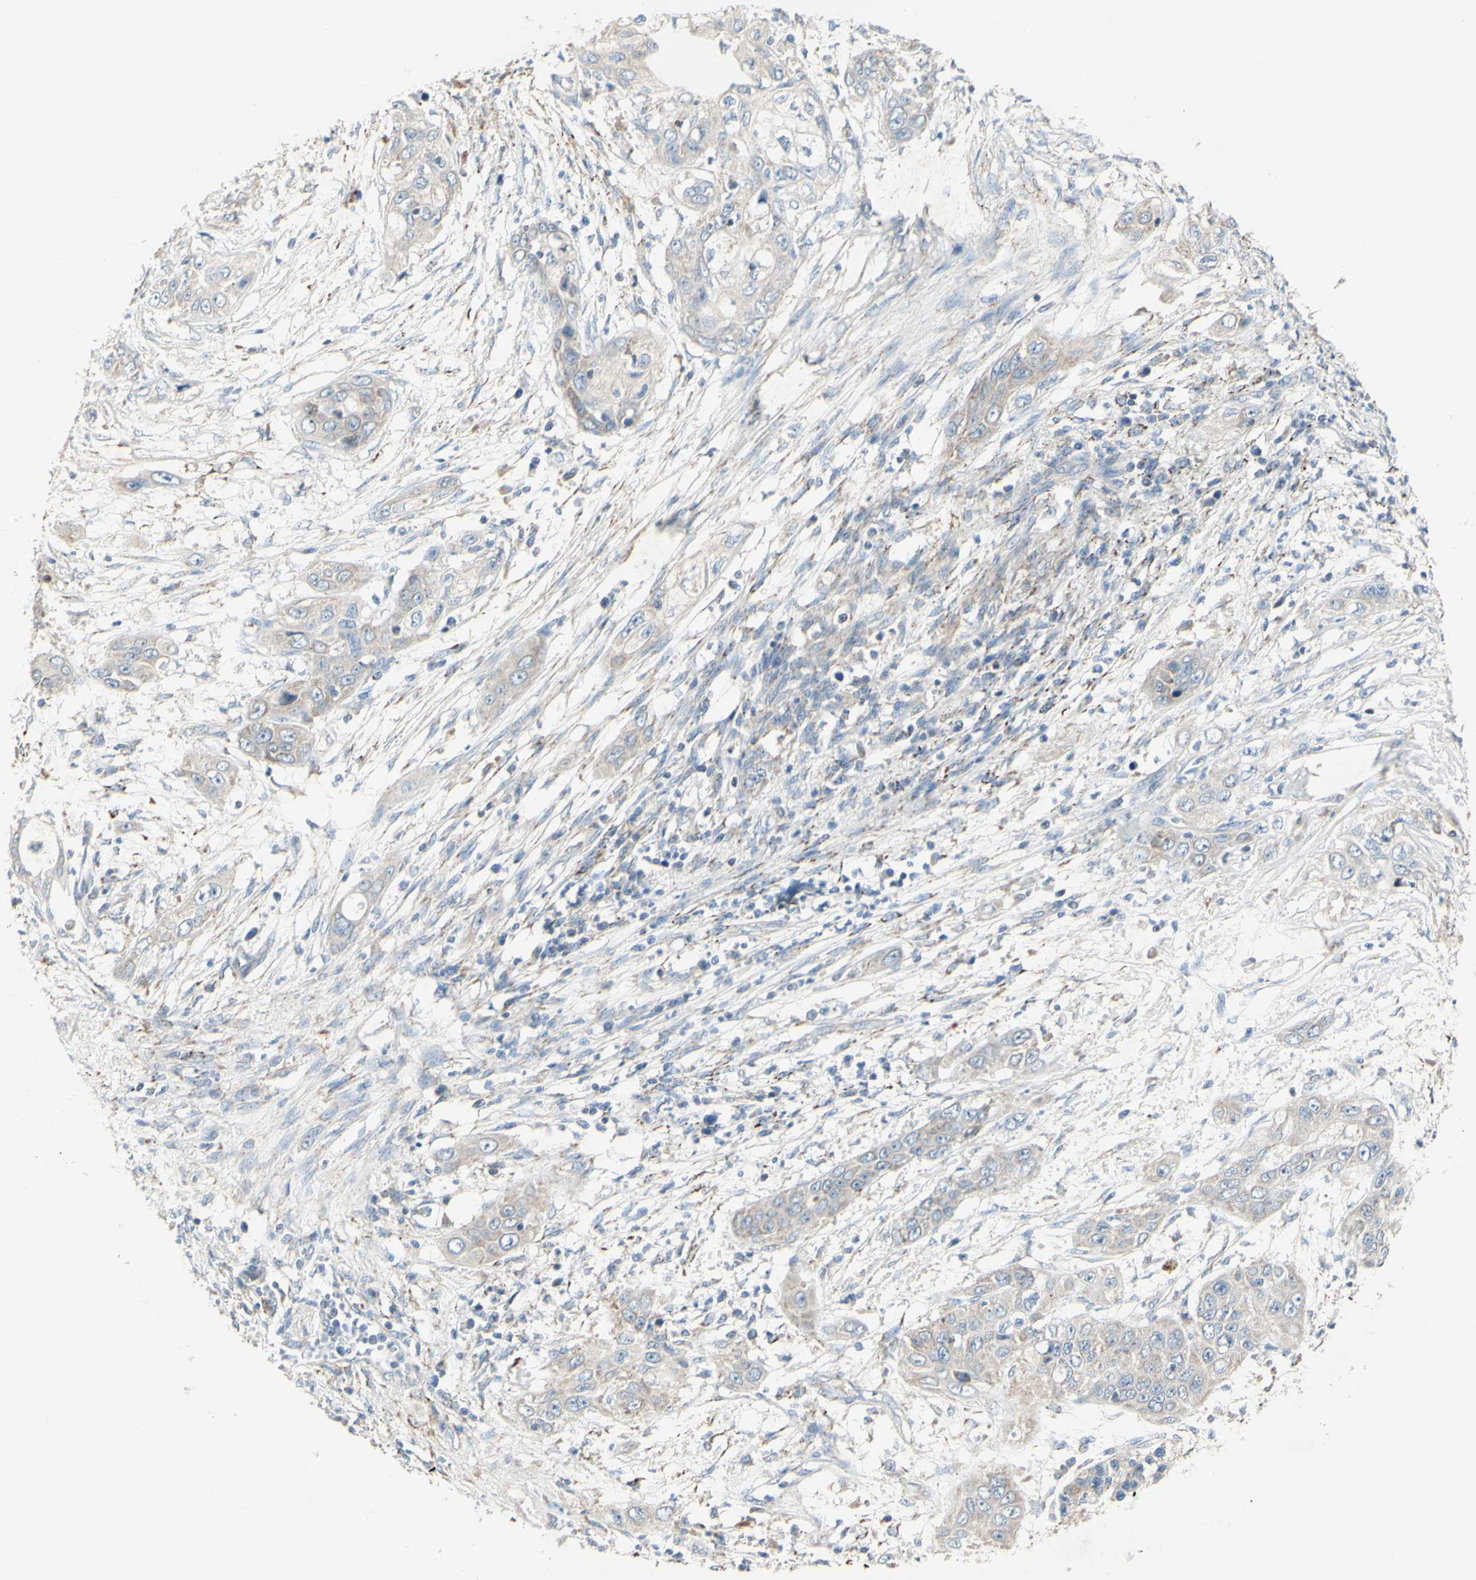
{"staining": {"intensity": "weak", "quantity": "<25%", "location": "cytoplasmic/membranous"}, "tissue": "pancreatic cancer", "cell_type": "Tumor cells", "image_type": "cancer", "snomed": [{"axis": "morphology", "description": "Adenocarcinoma, NOS"}, {"axis": "topography", "description": "Pancreas"}], "caption": "Immunohistochemistry of human adenocarcinoma (pancreatic) shows no staining in tumor cells.", "gene": "CNTNAP1", "patient": {"sex": "female", "age": 70}}